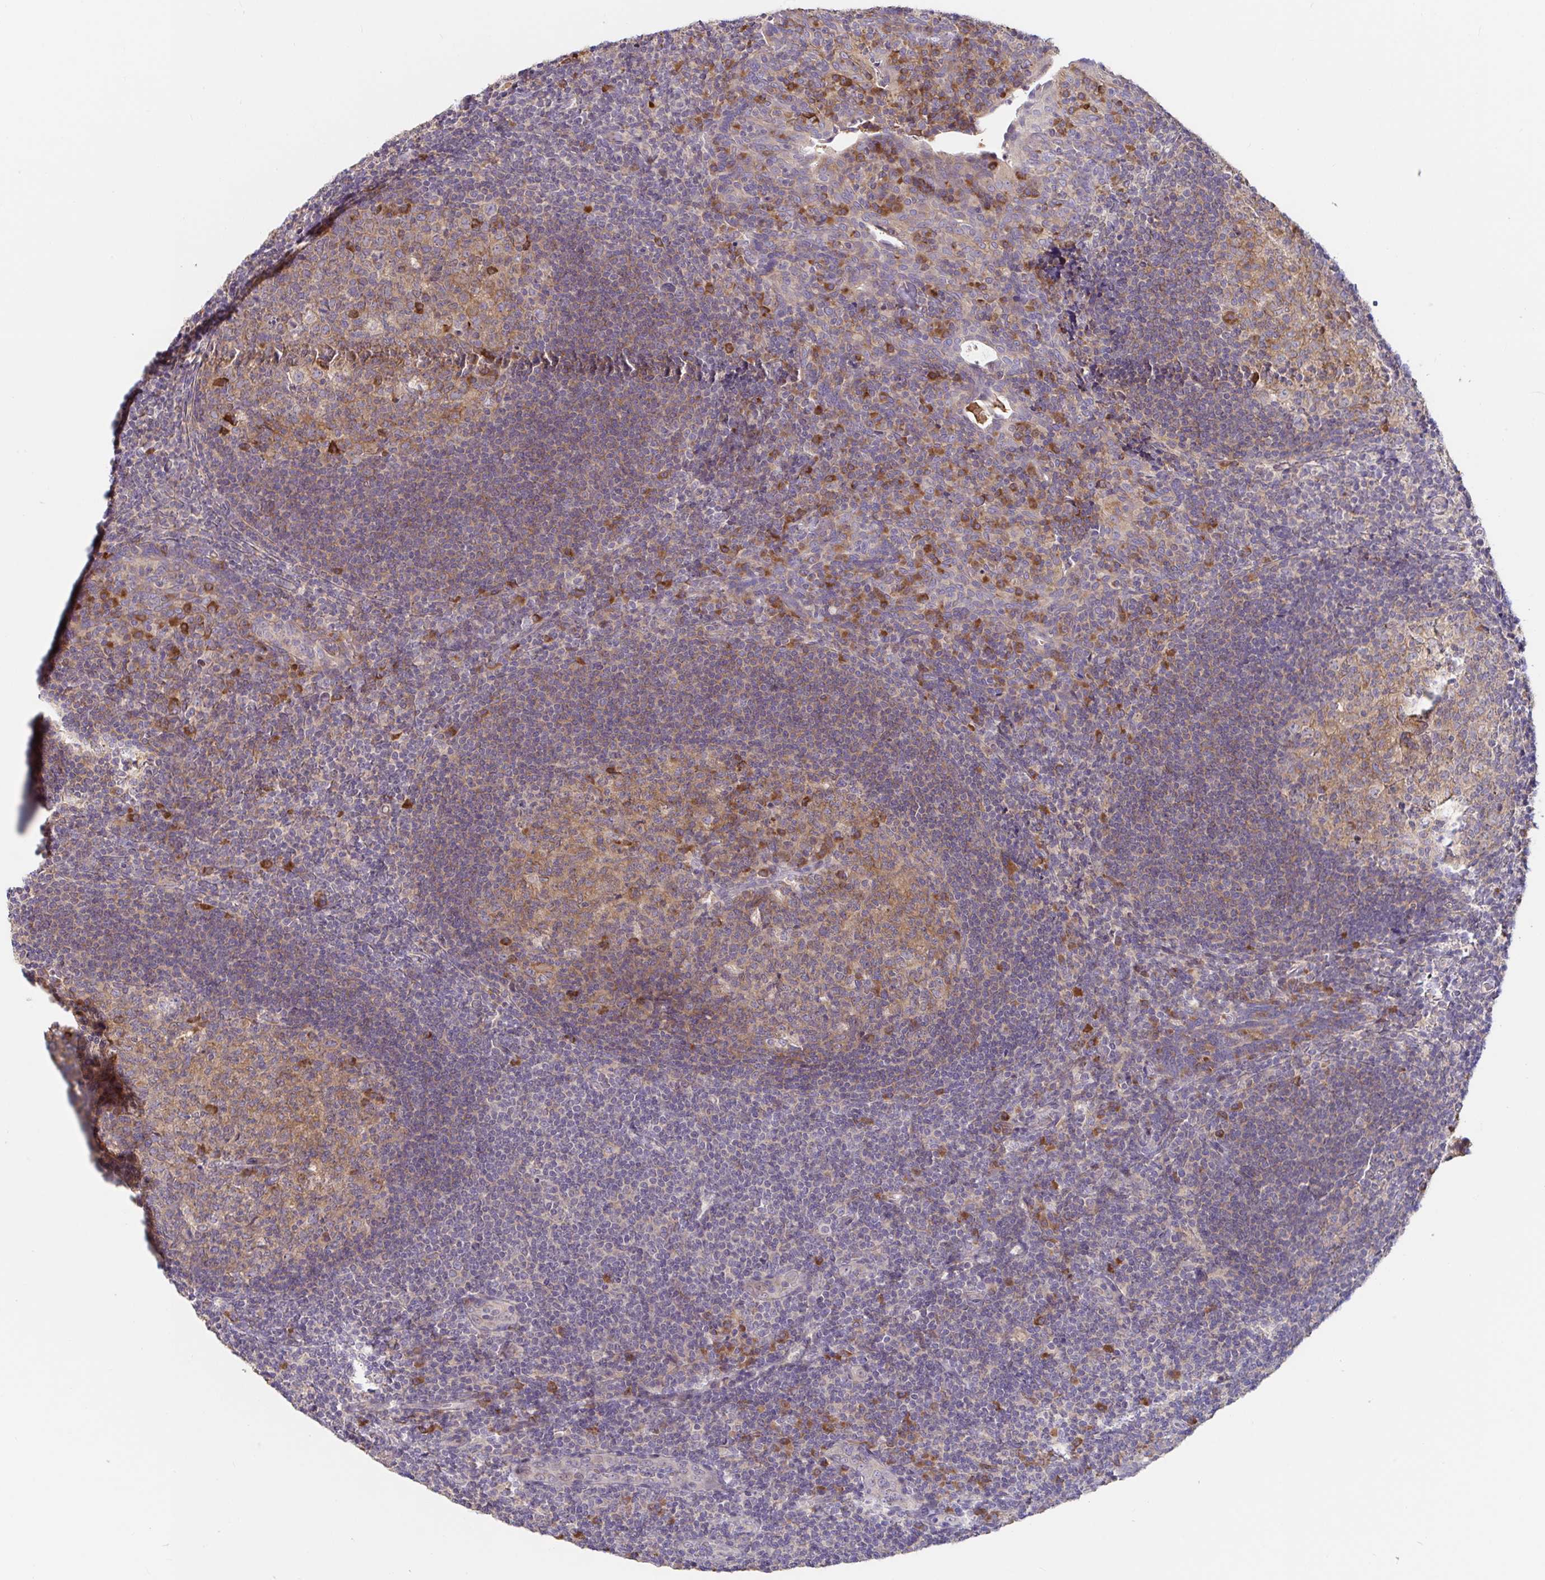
{"staining": {"intensity": "moderate", "quantity": ">75%", "location": "cytoplasmic/membranous"}, "tissue": "tonsil", "cell_type": "Germinal center cells", "image_type": "normal", "snomed": [{"axis": "morphology", "description": "Normal tissue, NOS"}, {"axis": "topography", "description": "Tonsil"}], "caption": "DAB immunohistochemical staining of normal tonsil reveals moderate cytoplasmic/membranous protein positivity in approximately >75% of germinal center cells.", "gene": "LARP1", "patient": {"sex": "male", "age": 17}}